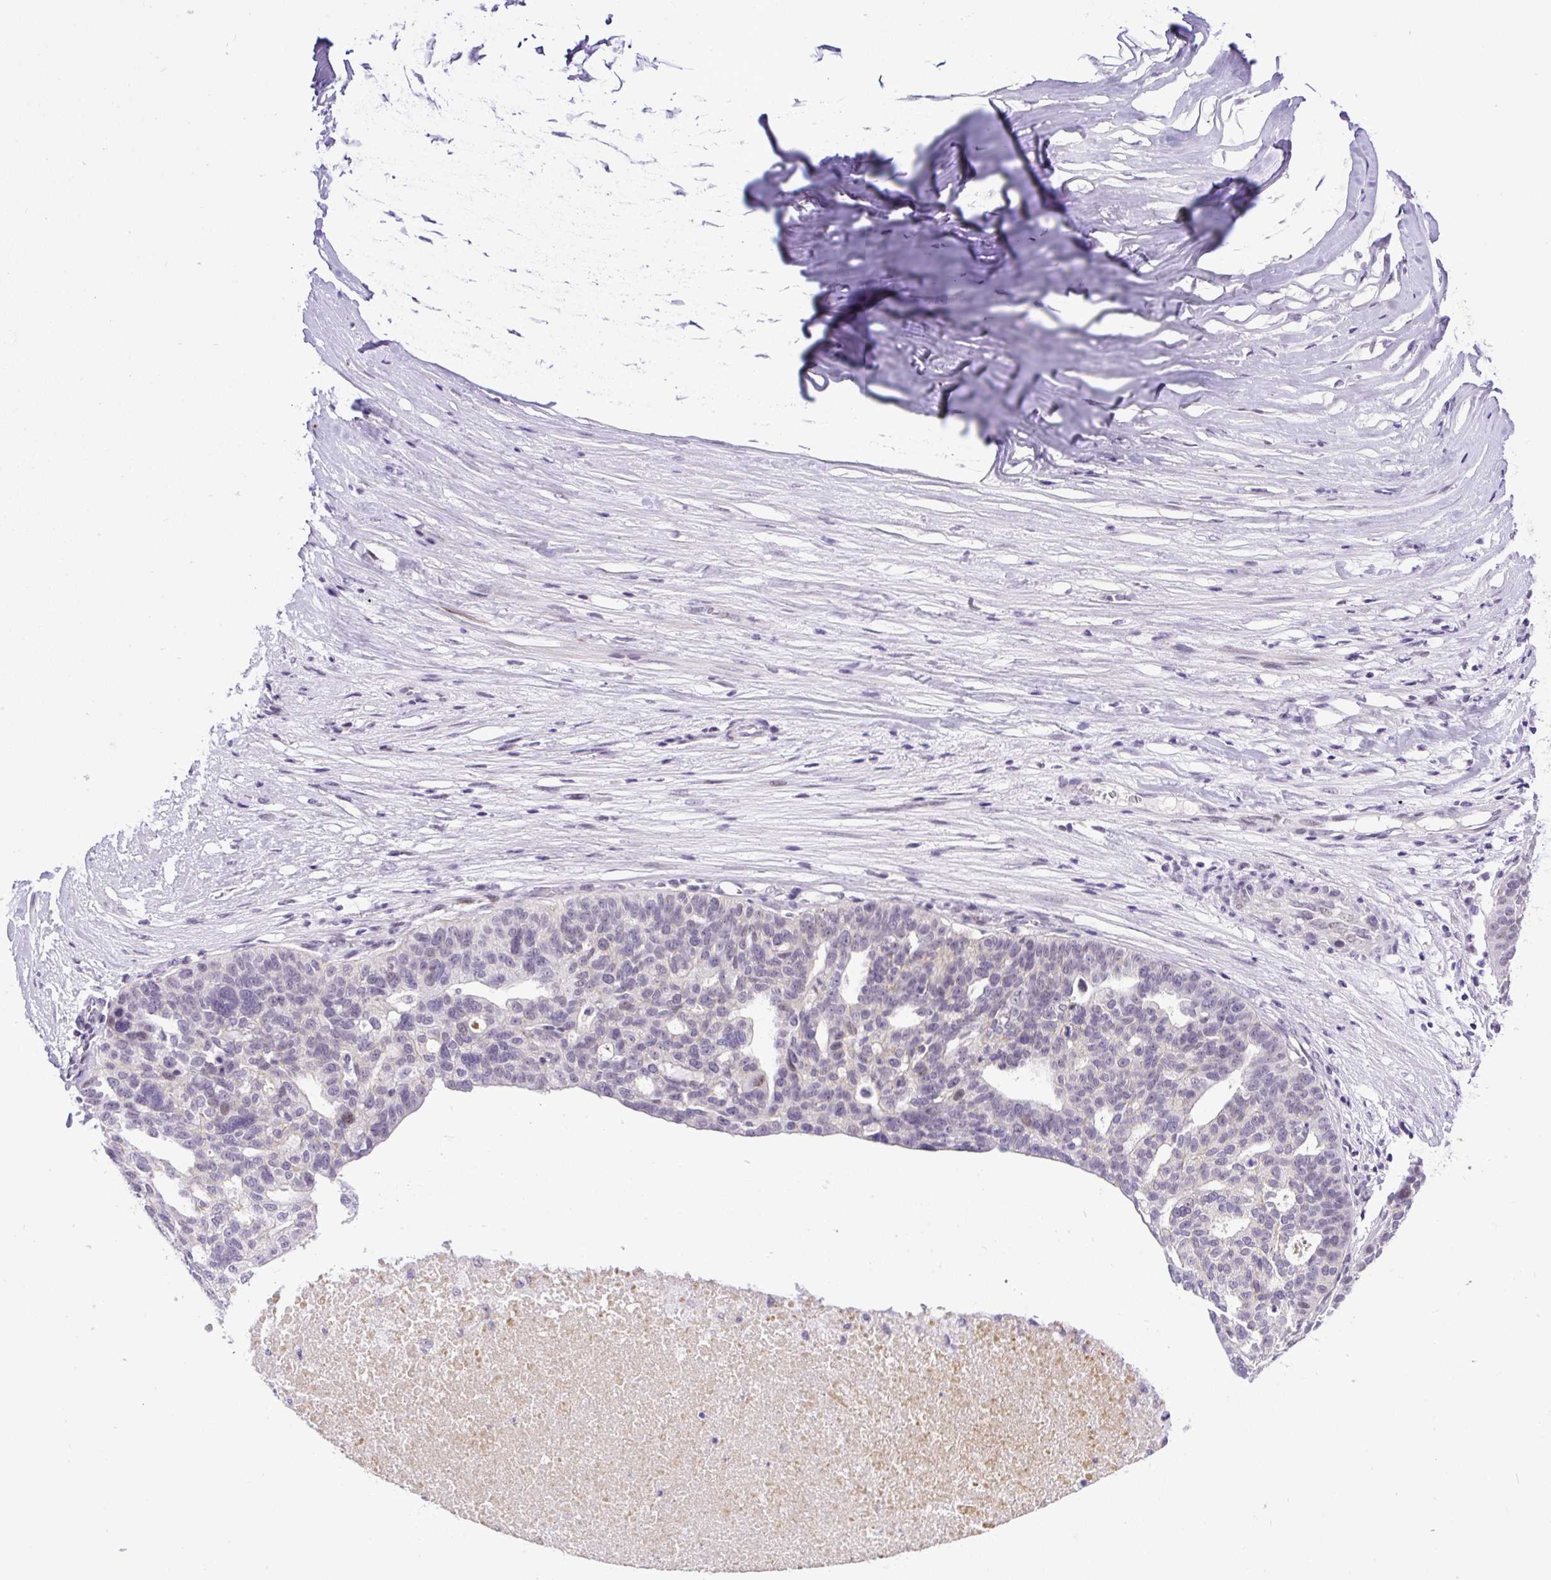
{"staining": {"intensity": "negative", "quantity": "none", "location": "none"}, "tissue": "ovarian cancer", "cell_type": "Tumor cells", "image_type": "cancer", "snomed": [{"axis": "morphology", "description": "Cystadenocarcinoma, serous, NOS"}, {"axis": "topography", "description": "Ovary"}], "caption": "This is an immunohistochemistry micrograph of human serous cystadenocarcinoma (ovarian). There is no positivity in tumor cells.", "gene": "WNT10B", "patient": {"sex": "female", "age": 59}}